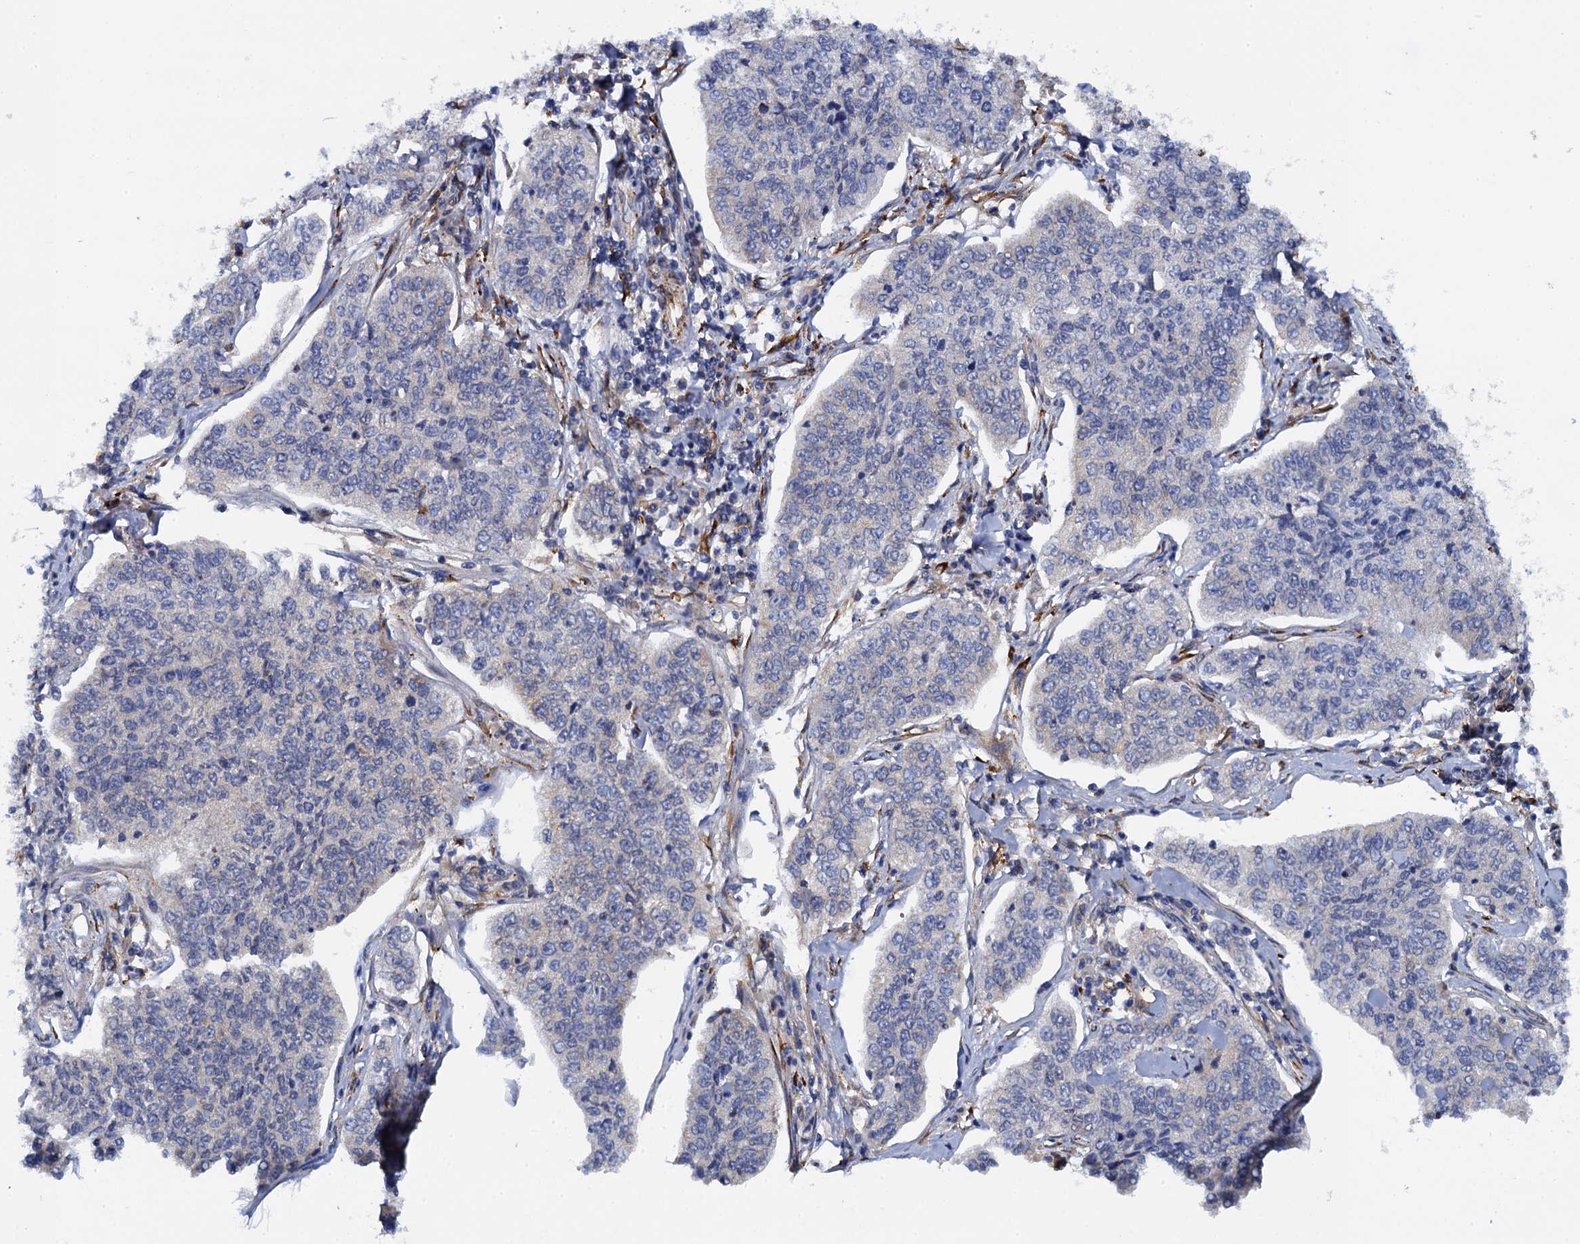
{"staining": {"intensity": "negative", "quantity": "none", "location": "none"}, "tissue": "cervical cancer", "cell_type": "Tumor cells", "image_type": "cancer", "snomed": [{"axis": "morphology", "description": "Squamous cell carcinoma, NOS"}, {"axis": "topography", "description": "Cervix"}], "caption": "Protein analysis of cervical cancer displays no significant staining in tumor cells.", "gene": "POGLUT3", "patient": {"sex": "female", "age": 35}}